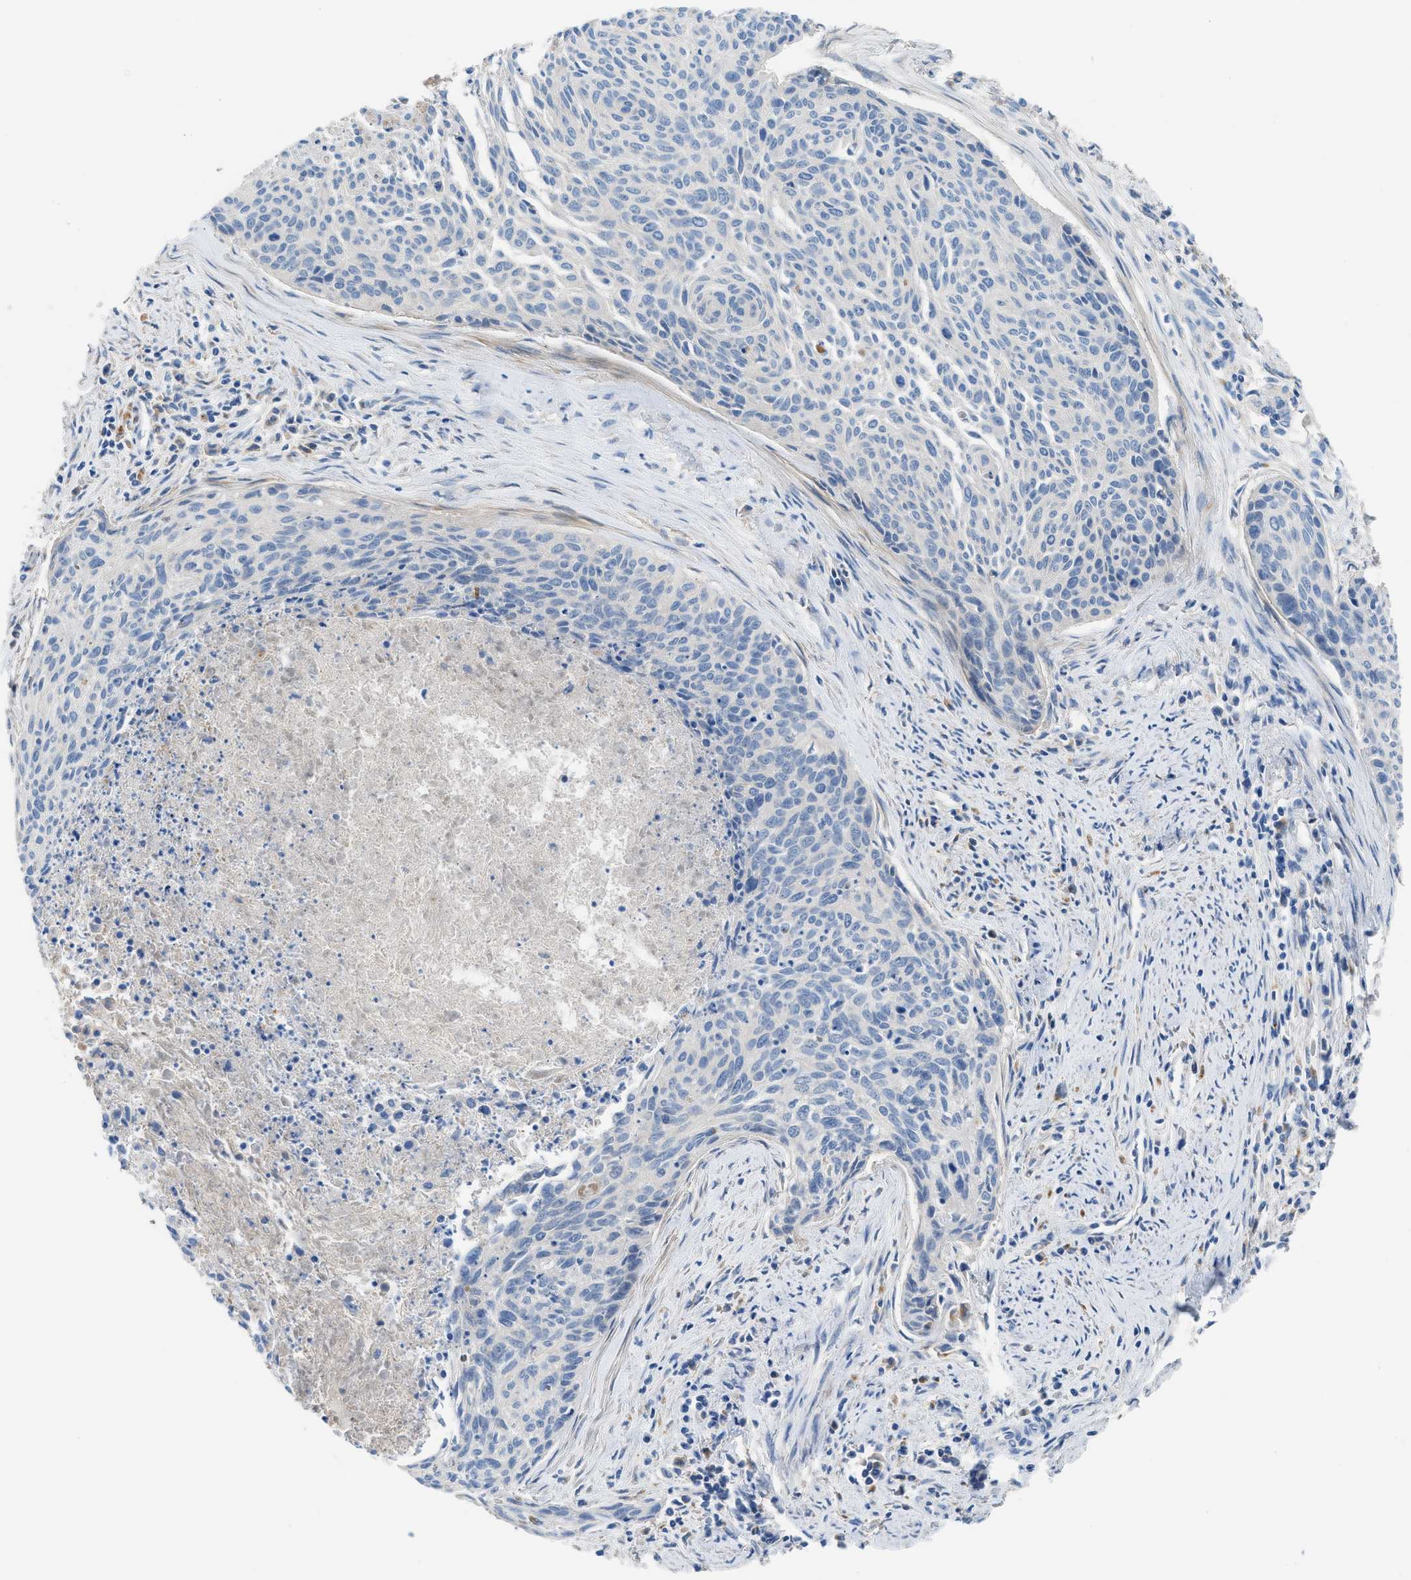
{"staining": {"intensity": "negative", "quantity": "none", "location": "none"}, "tissue": "cervical cancer", "cell_type": "Tumor cells", "image_type": "cancer", "snomed": [{"axis": "morphology", "description": "Squamous cell carcinoma, NOS"}, {"axis": "topography", "description": "Cervix"}], "caption": "Squamous cell carcinoma (cervical) was stained to show a protein in brown. There is no significant staining in tumor cells.", "gene": "AOAH", "patient": {"sex": "female", "age": 55}}